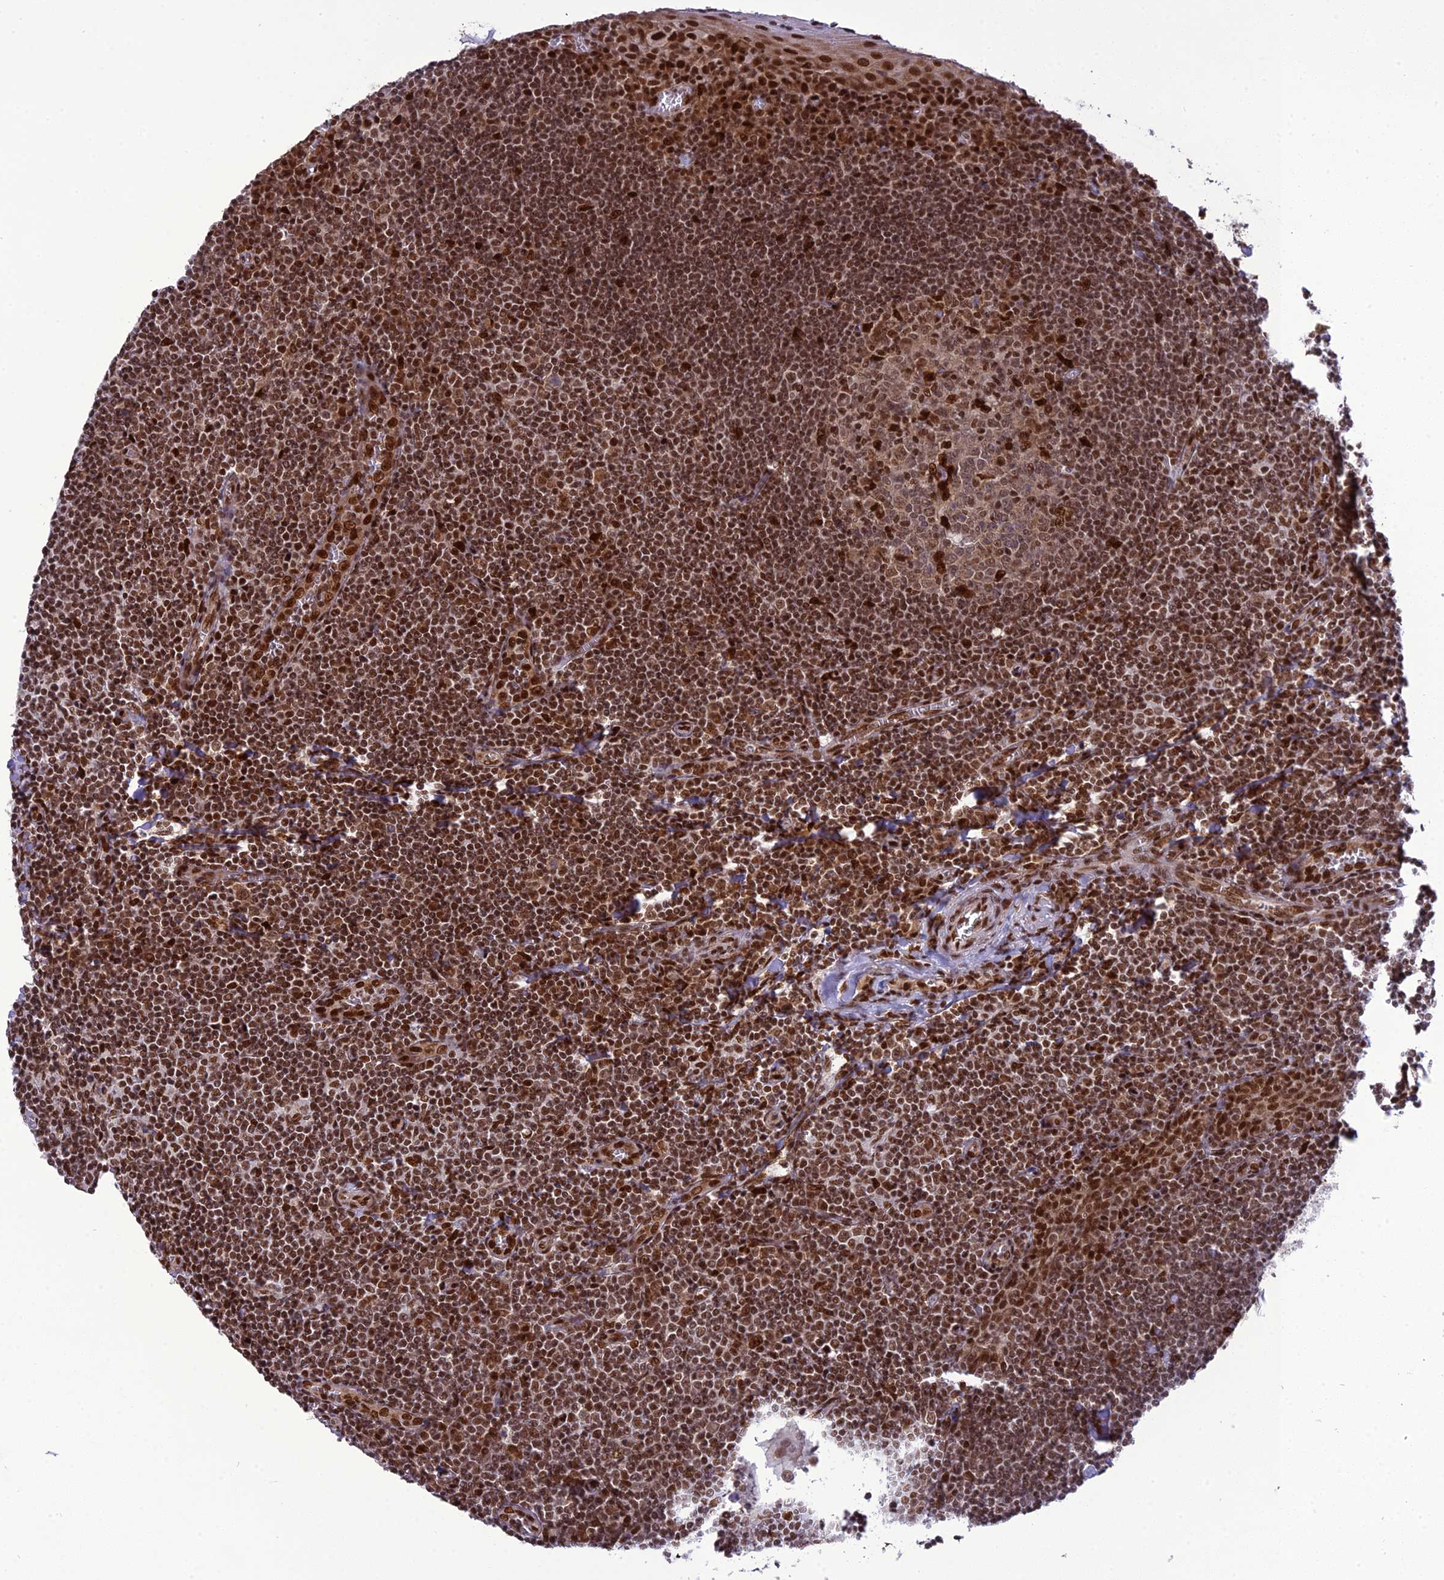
{"staining": {"intensity": "strong", "quantity": "<25%", "location": "nuclear"}, "tissue": "tonsil", "cell_type": "Germinal center cells", "image_type": "normal", "snomed": [{"axis": "morphology", "description": "Normal tissue, NOS"}, {"axis": "topography", "description": "Tonsil"}], "caption": "Brown immunohistochemical staining in benign human tonsil displays strong nuclear staining in approximately <25% of germinal center cells.", "gene": "DDX1", "patient": {"sex": "male", "age": 27}}